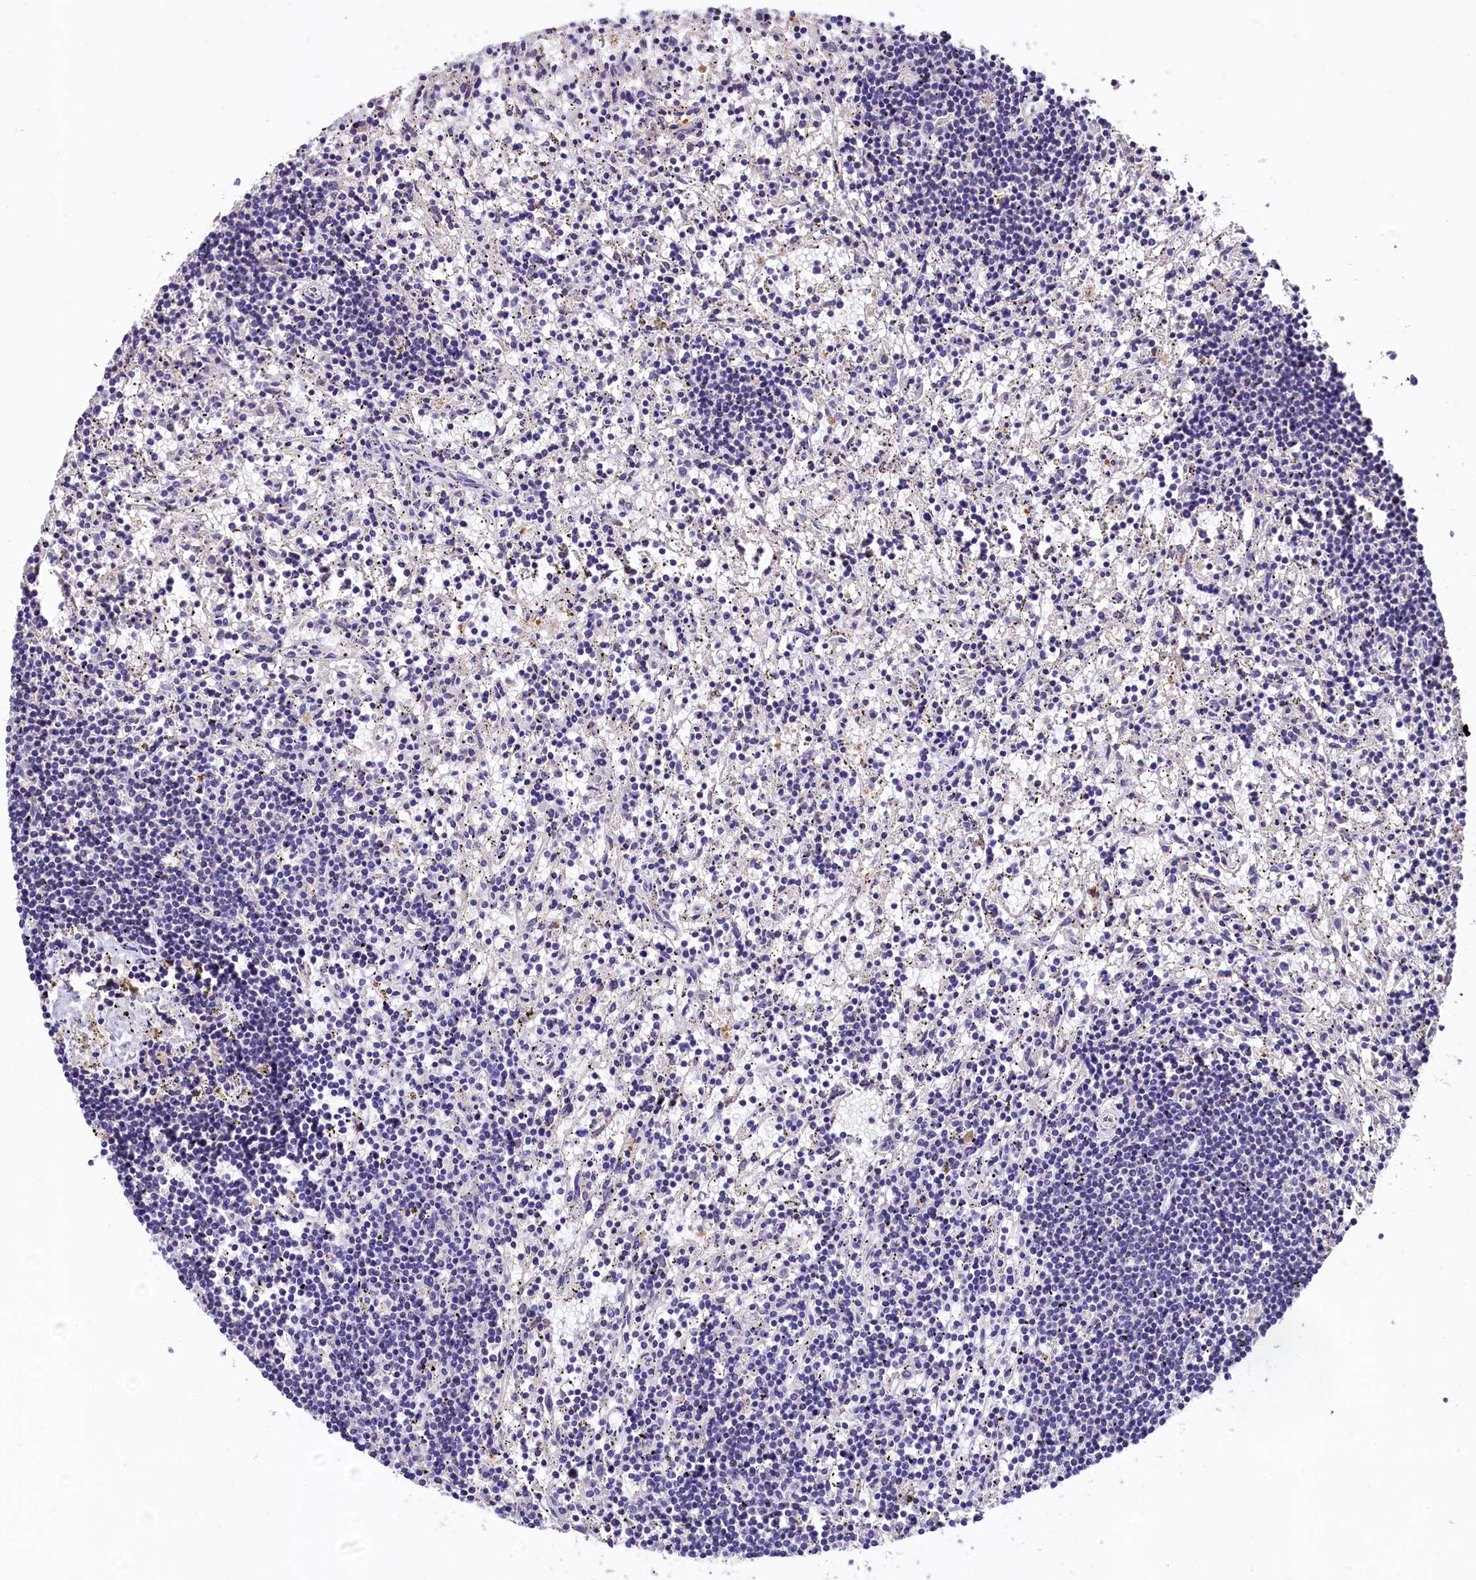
{"staining": {"intensity": "negative", "quantity": "none", "location": "none"}, "tissue": "lymphoma", "cell_type": "Tumor cells", "image_type": "cancer", "snomed": [{"axis": "morphology", "description": "Malignant lymphoma, non-Hodgkin's type, Low grade"}, {"axis": "topography", "description": "Spleen"}], "caption": "Lymphoma was stained to show a protein in brown. There is no significant staining in tumor cells.", "gene": "EPS8L2", "patient": {"sex": "male", "age": 76}}